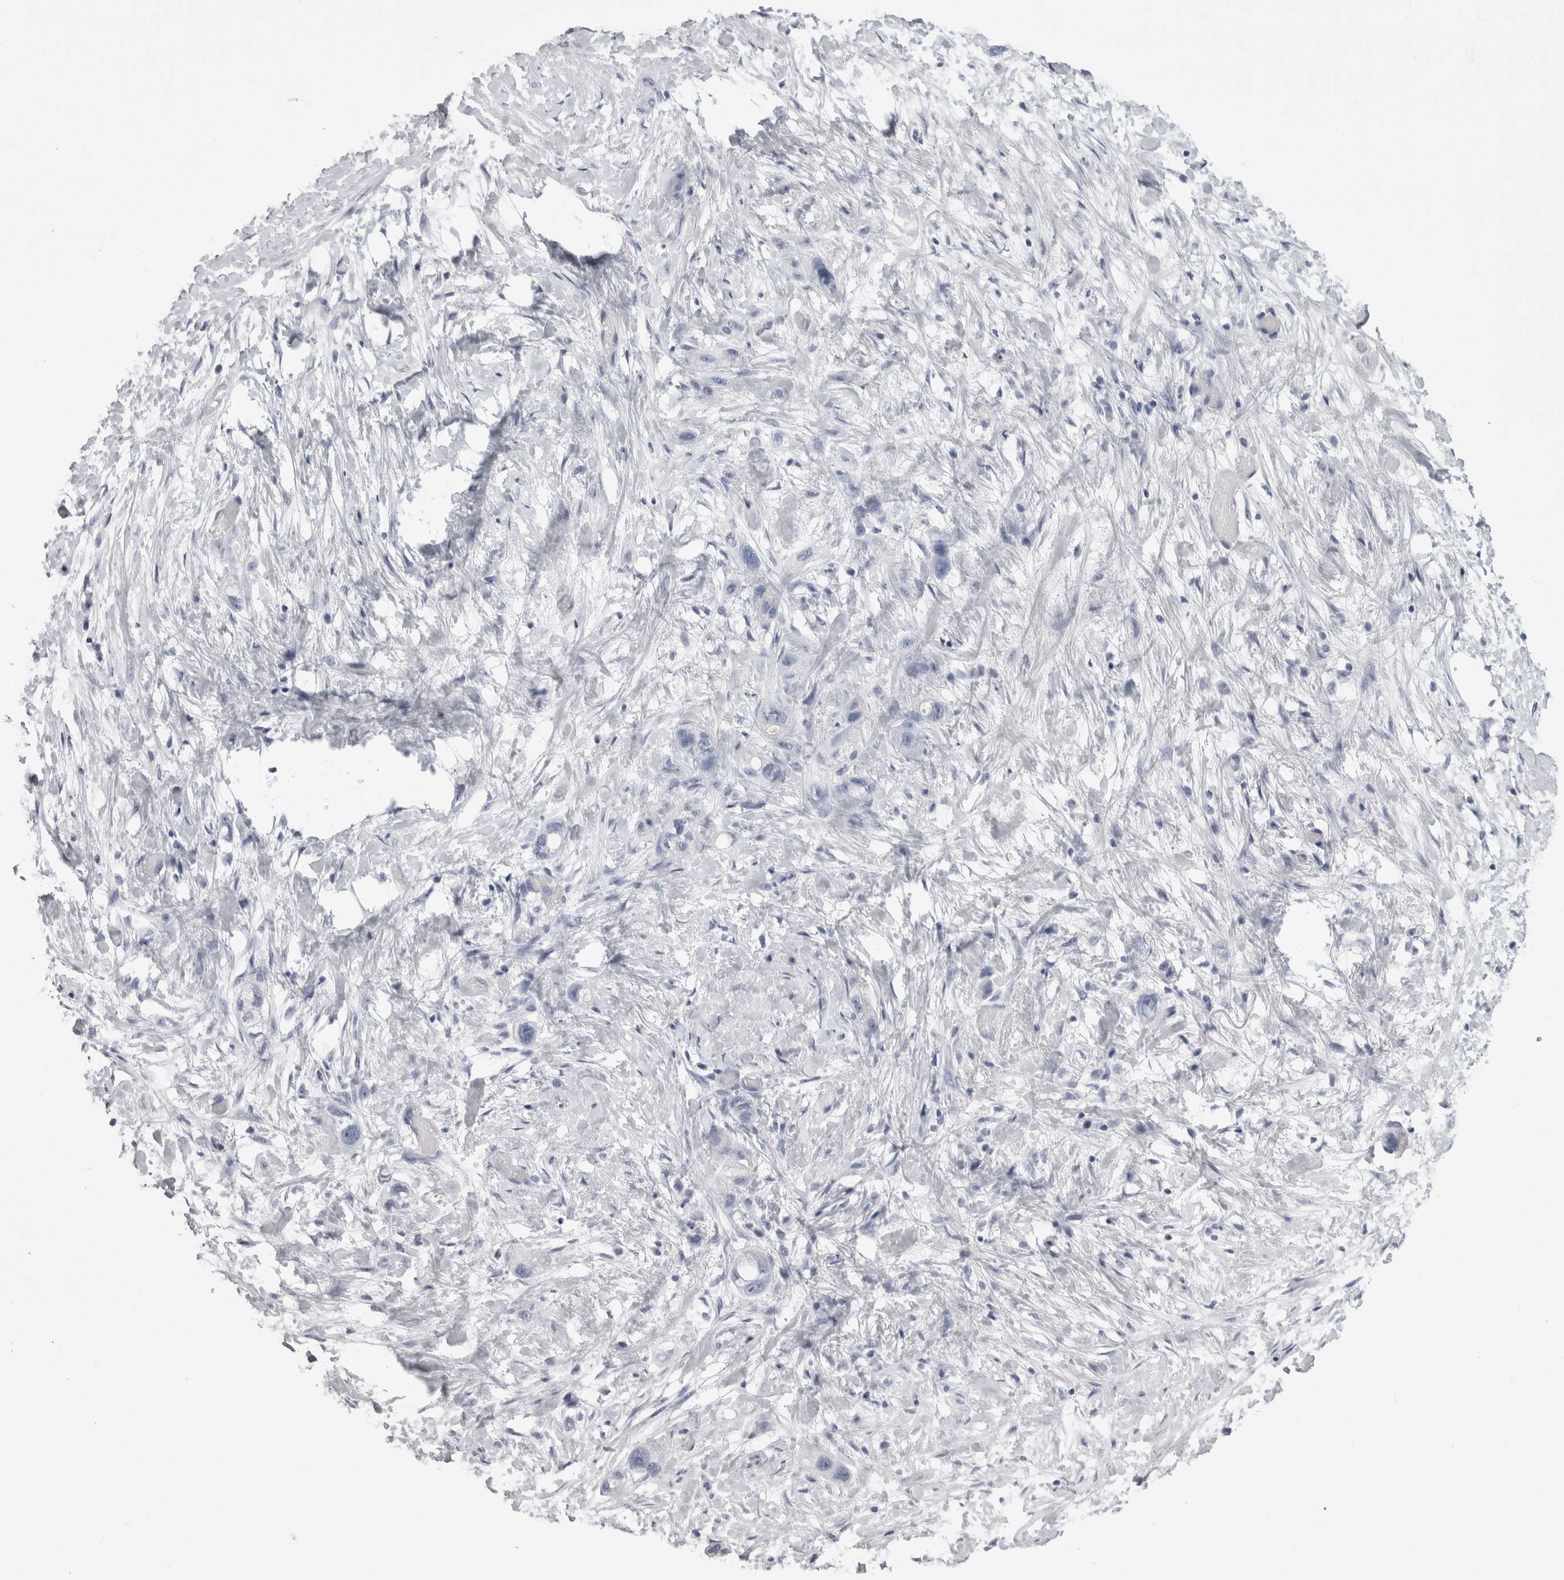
{"staining": {"intensity": "negative", "quantity": "none", "location": "none"}, "tissue": "stomach cancer", "cell_type": "Tumor cells", "image_type": "cancer", "snomed": [{"axis": "morphology", "description": "Adenocarcinoma, NOS"}, {"axis": "topography", "description": "Stomach"}, {"axis": "topography", "description": "Stomach, lower"}], "caption": "IHC of adenocarcinoma (stomach) reveals no positivity in tumor cells.", "gene": "AFMID", "patient": {"sex": "female", "age": 48}}